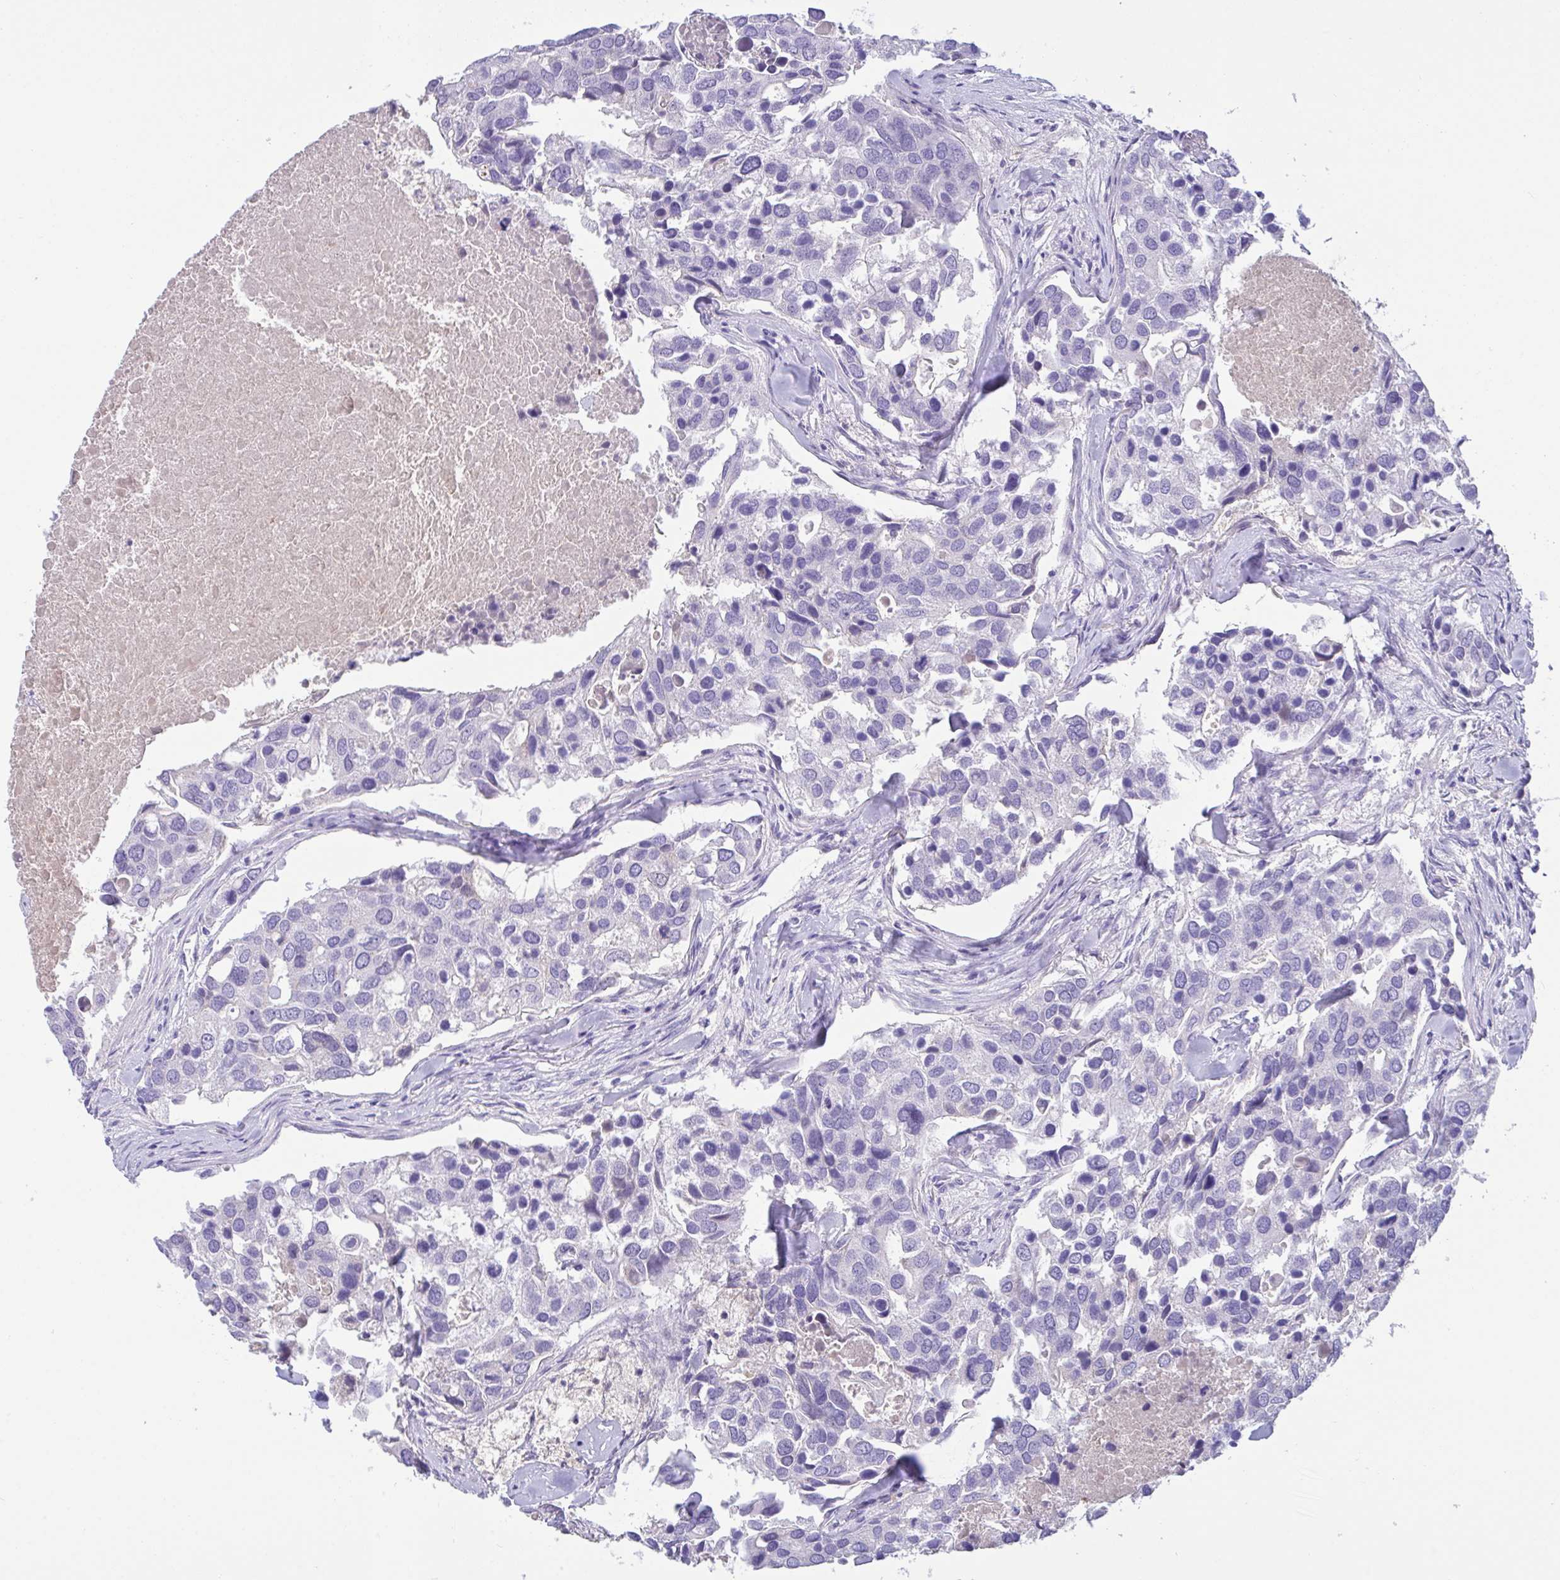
{"staining": {"intensity": "negative", "quantity": "none", "location": "none"}, "tissue": "breast cancer", "cell_type": "Tumor cells", "image_type": "cancer", "snomed": [{"axis": "morphology", "description": "Duct carcinoma"}, {"axis": "topography", "description": "Breast"}], "caption": "A high-resolution micrograph shows IHC staining of breast cancer, which exhibits no significant positivity in tumor cells.", "gene": "FBXL20", "patient": {"sex": "female", "age": 83}}